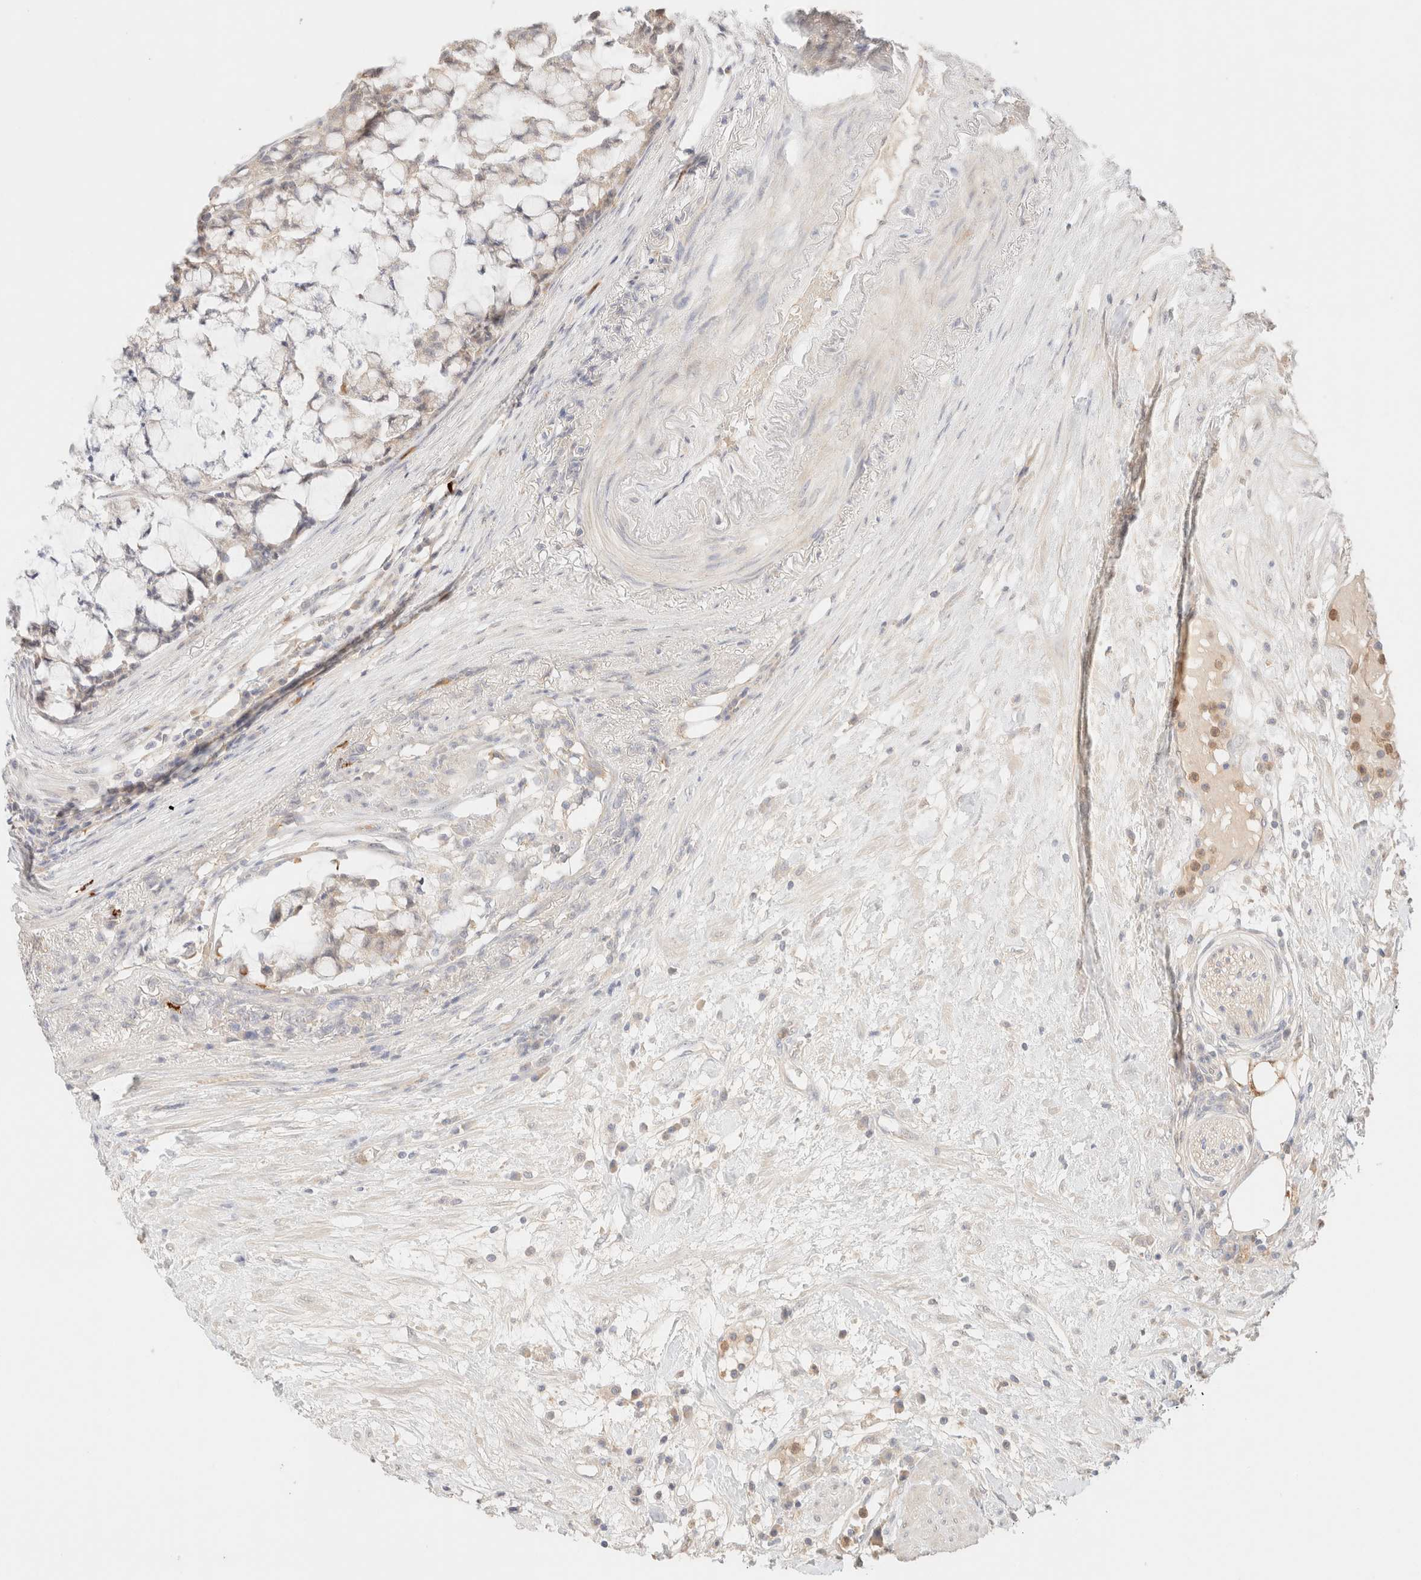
{"staining": {"intensity": "negative", "quantity": "none", "location": "none"}, "tissue": "colorectal cancer", "cell_type": "Tumor cells", "image_type": "cancer", "snomed": [{"axis": "morphology", "description": "Adenocarcinoma, NOS"}, {"axis": "topography", "description": "Colon"}], "caption": "The image exhibits no staining of tumor cells in colorectal cancer (adenocarcinoma).", "gene": "SGSM2", "patient": {"sex": "female", "age": 84}}